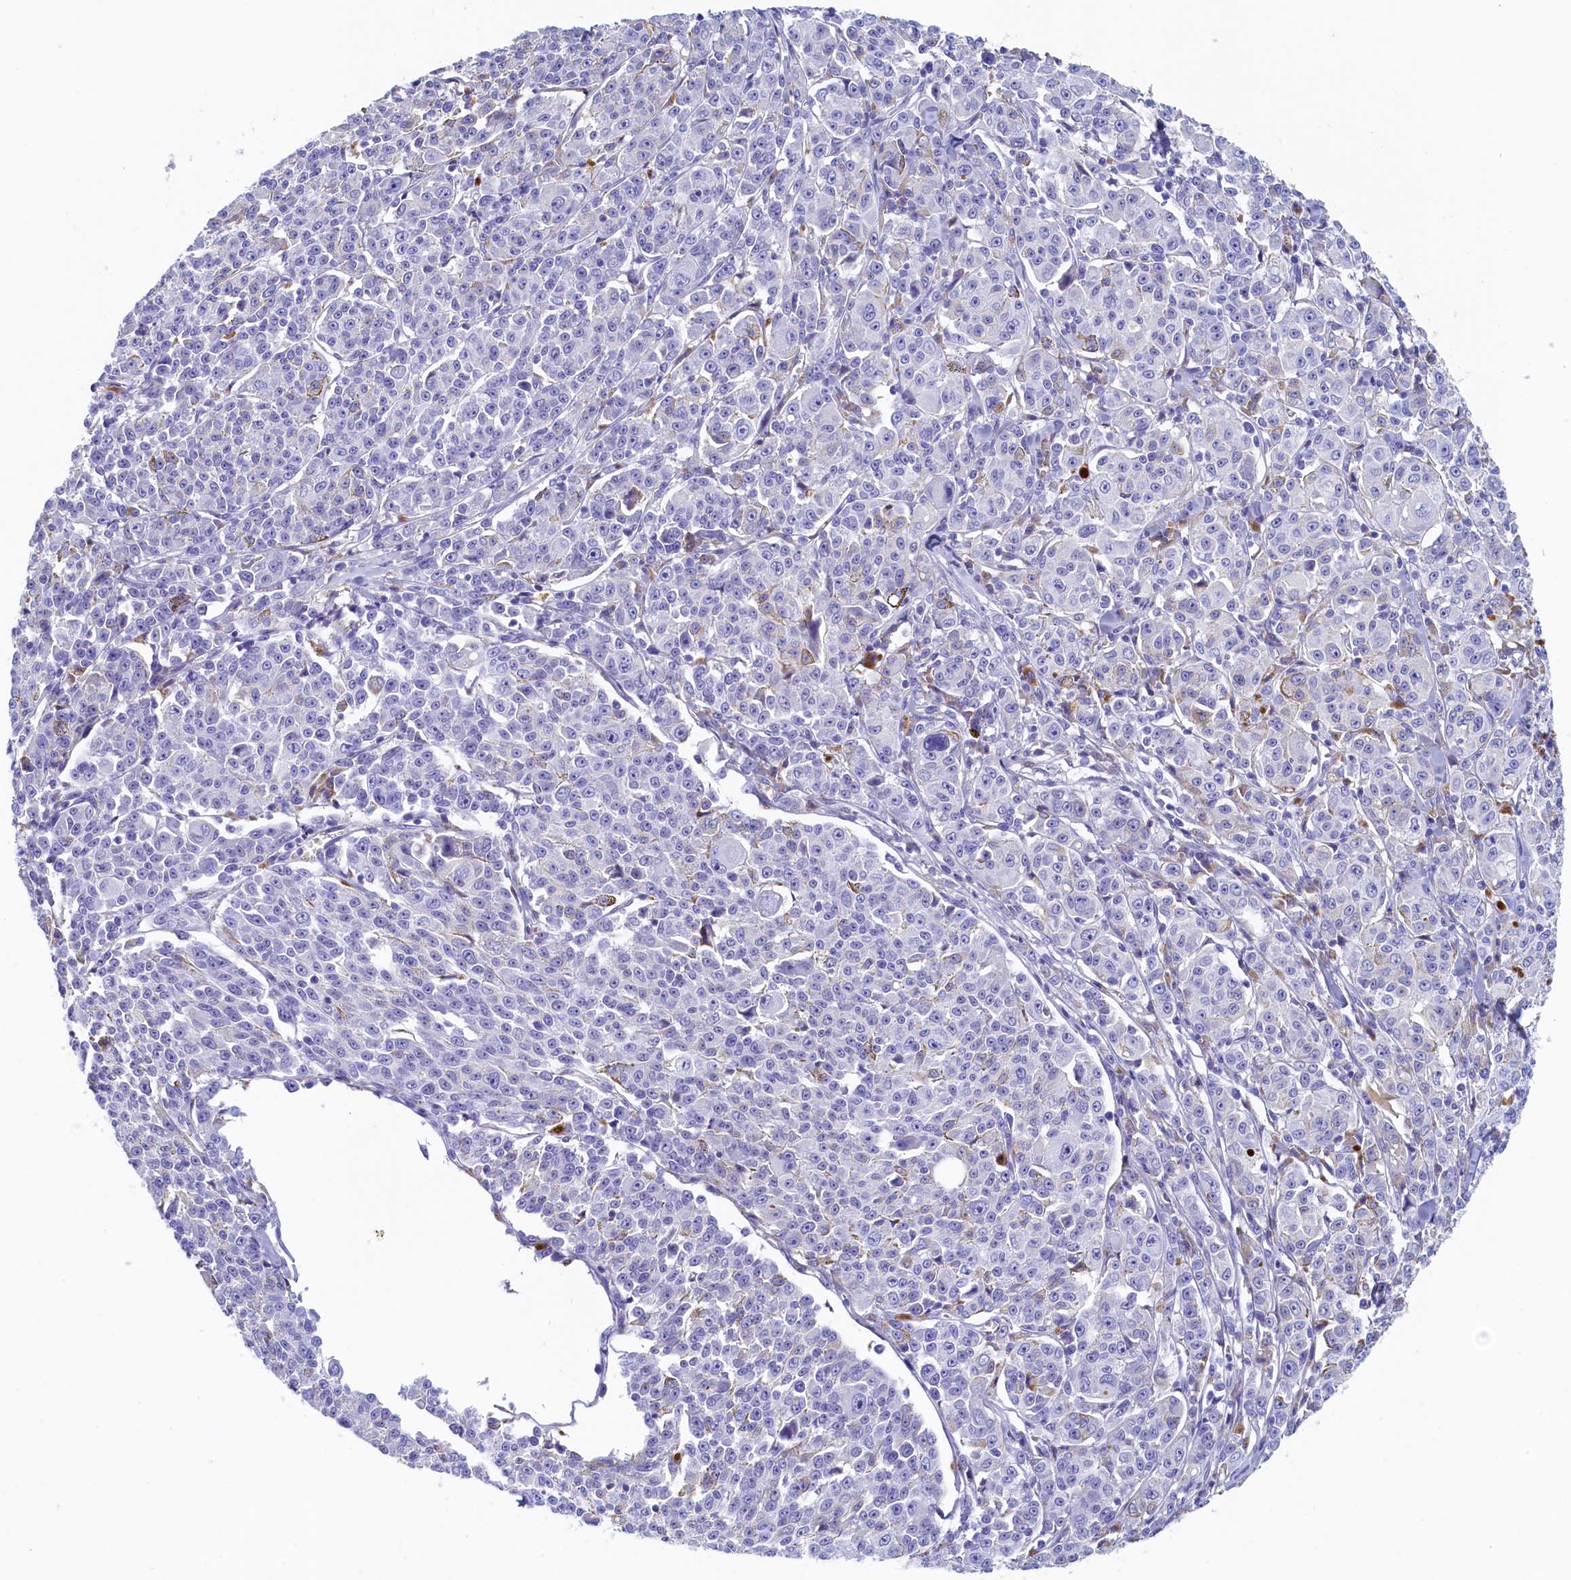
{"staining": {"intensity": "negative", "quantity": "none", "location": "none"}, "tissue": "melanoma", "cell_type": "Tumor cells", "image_type": "cancer", "snomed": [{"axis": "morphology", "description": "Malignant melanoma, NOS"}, {"axis": "topography", "description": "Skin"}], "caption": "DAB immunohistochemical staining of human melanoma displays no significant staining in tumor cells.", "gene": "GUCA1C", "patient": {"sex": "female", "age": 52}}